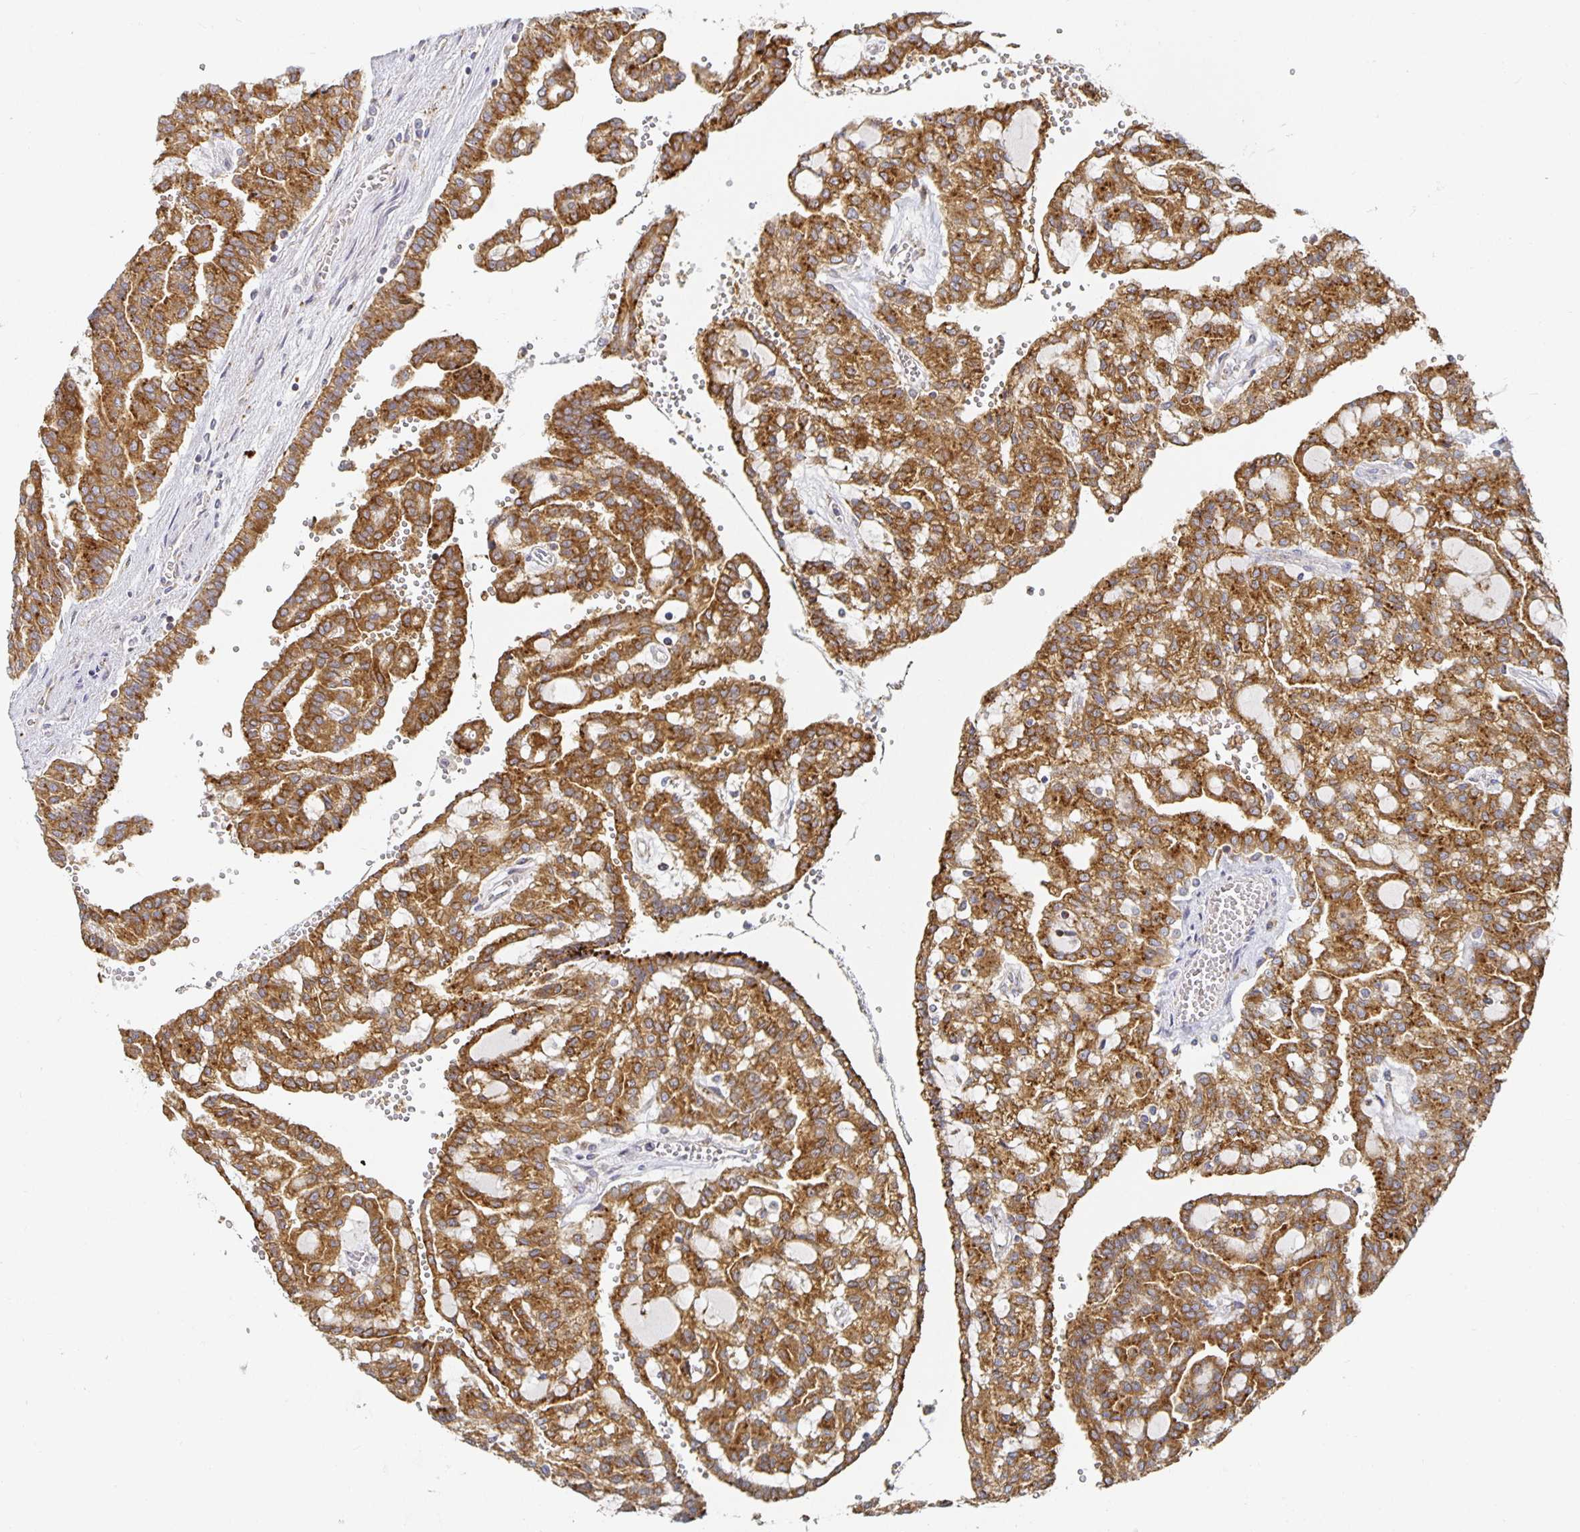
{"staining": {"intensity": "moderate", "quantity": ">75%", "location": "cytoplasmic/membranous"}, "tissue": "renal cancer", "cell_type": "Tumor cells", "image_type": "cancer", "snomed": [{"axis": "morphology", "description": "Adenocarcinoma, NOS"}, {"axis": "topography", "description": "Kidney"}], "caption": "Renal cancer (adenocarcinoma) stained with a protein marker demonstrates moderate staining in tumor cells.", "gene": "NOMO1", "patient": {"sex": "male", "age": 63}}